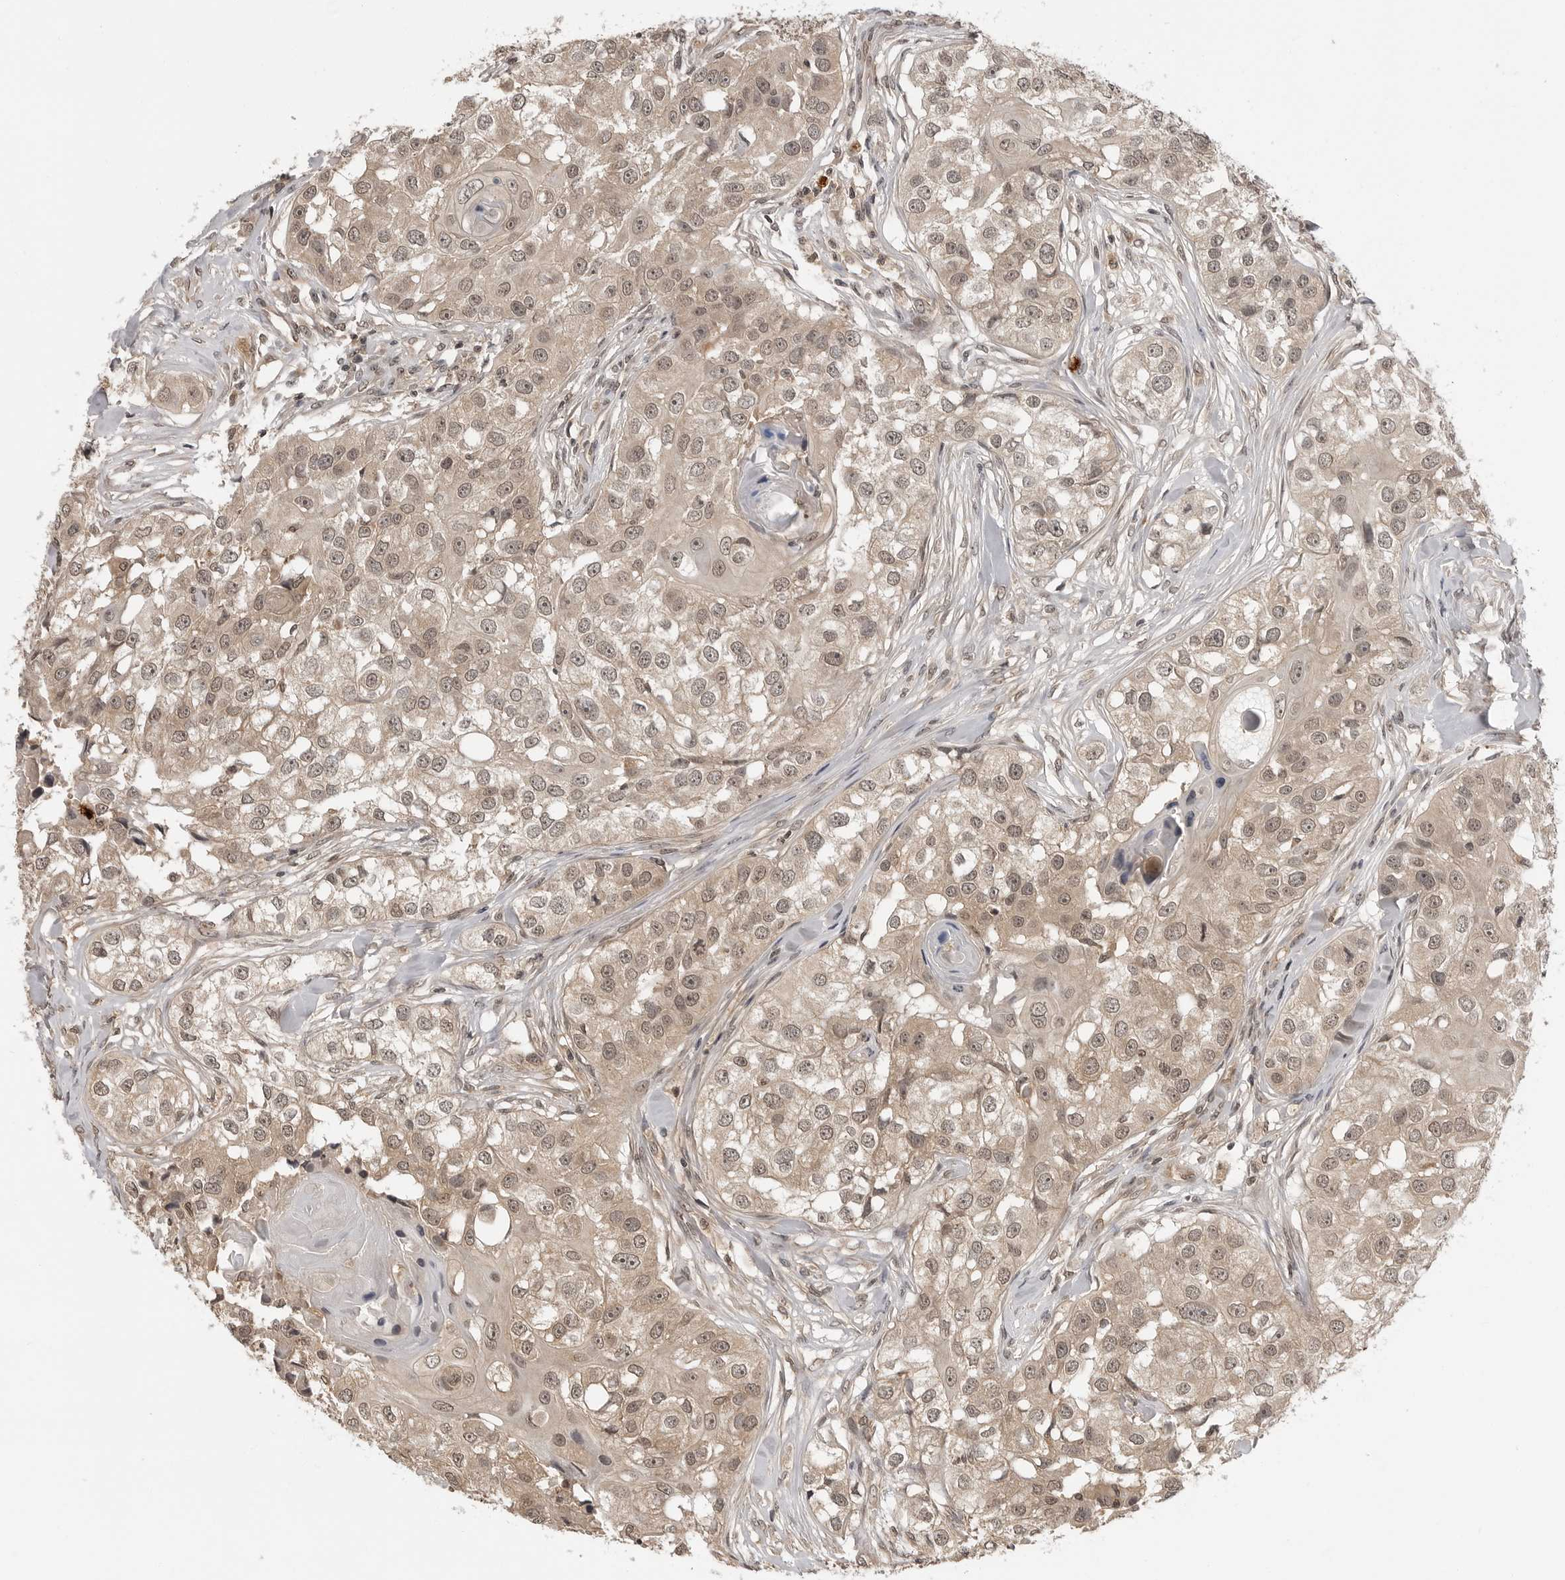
{"staining": {"intensity": "moderate", "quantity": ">75%", "location": "cytoplasmic/membranous,nuclear"}, "tissue": "head and neck cancer", "cell_type": "Tumor cells", "image_type": "cancer", "snomed": [{"axis": "morphology", "description": "Normal tissue, NOS"}, {"axis": "morphology", "description": "Squamous cell carcinoma, NOS"}, {"axis": "topography", "description": "Skeletal muscle"}, {"axis": "topography", "description": "Head-Neck"}], "caption": "Protein expression analysis of human head and neck squamous cell carcinoma reveals moderate cytoplasmic/membranous and nuclear expression in approximately >75% of tumor cells.", "gene": "IL24", "patient": {"sex": "male", "age": 51}}